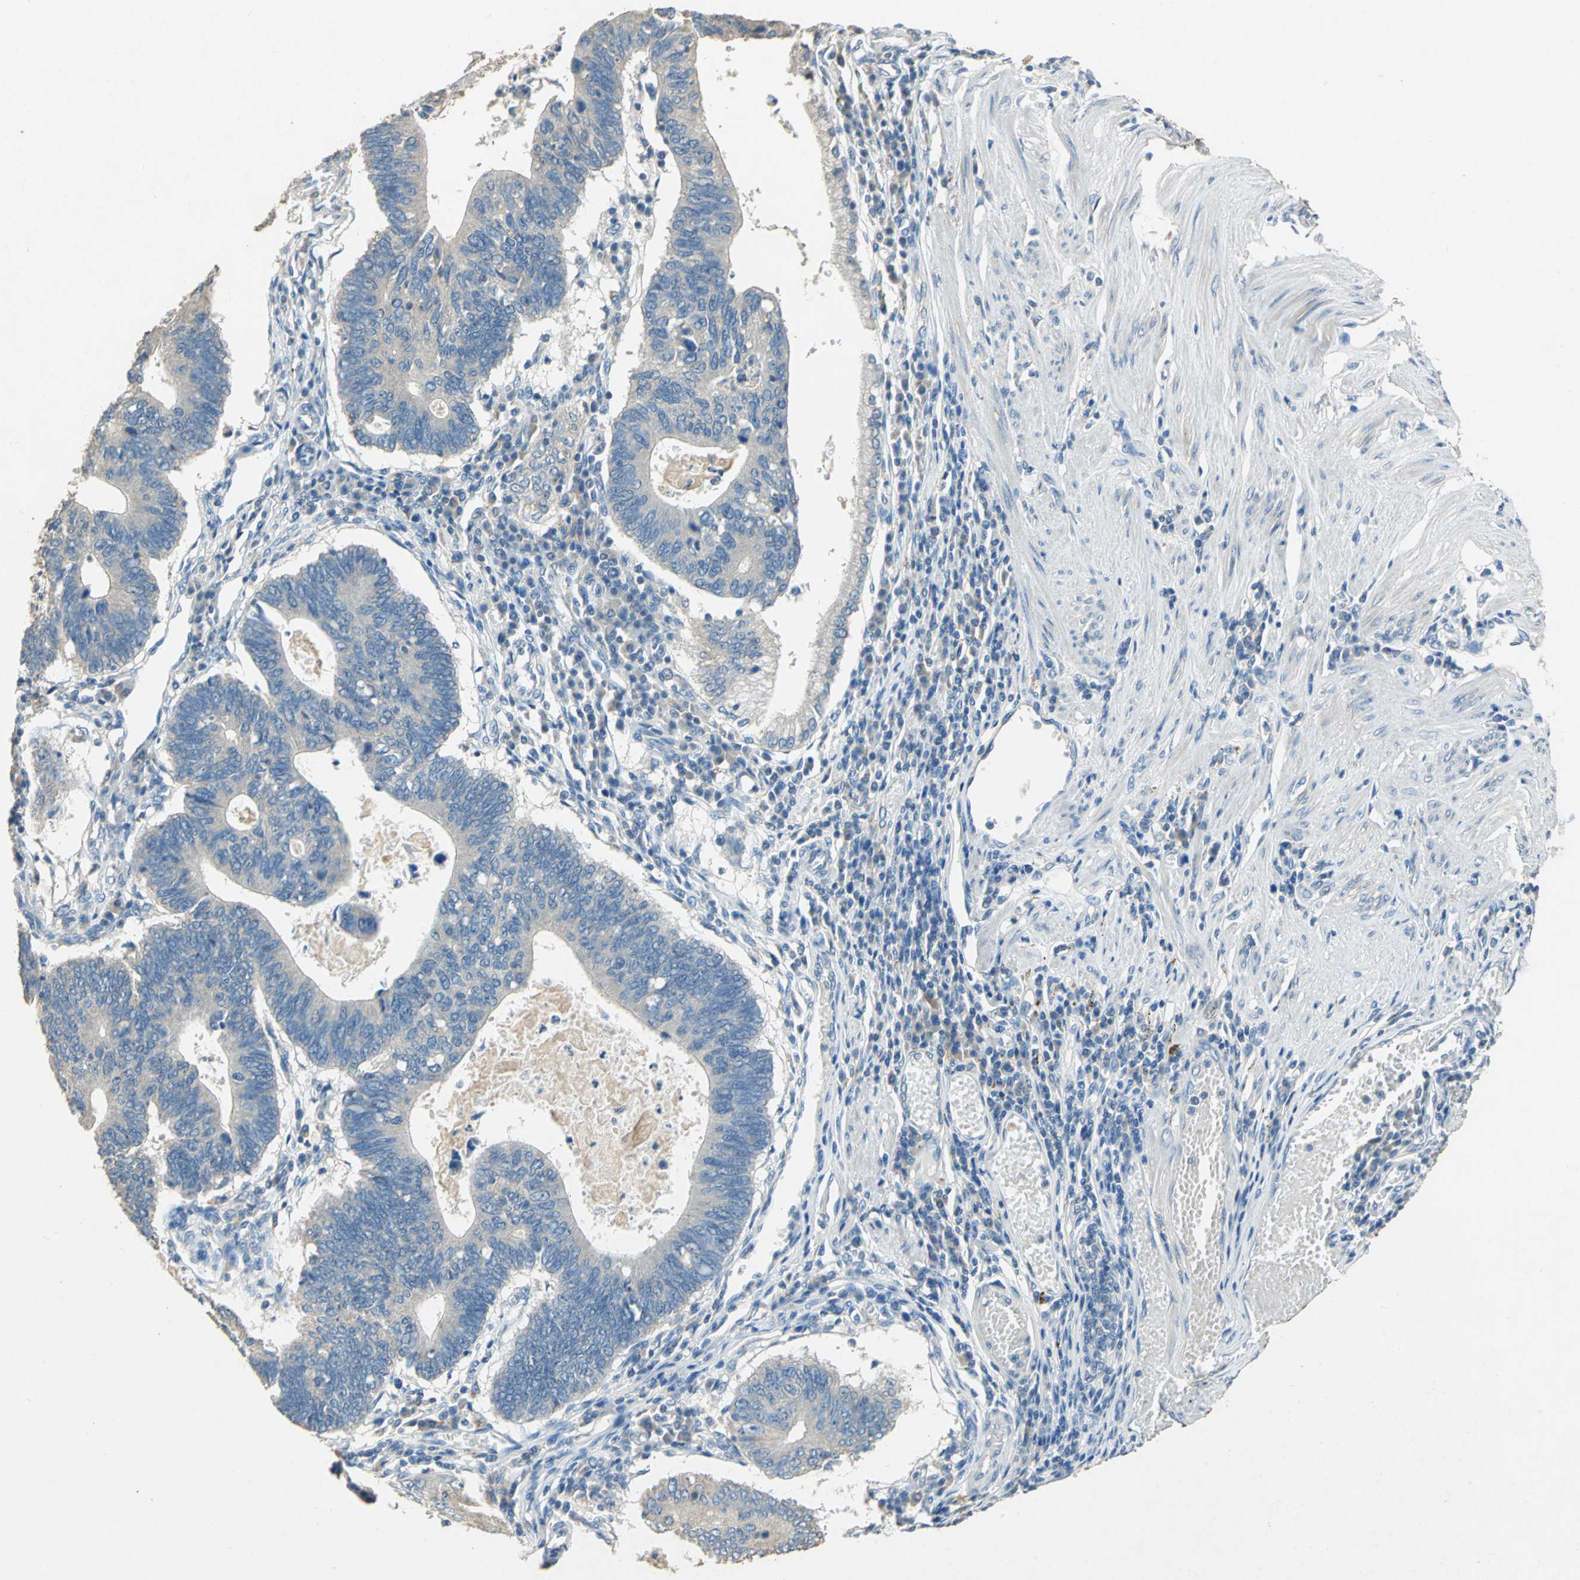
{"staining": {"intensity": "weak", "quantity": ">75%", "location": "cytoplasmic/membranous"}, "tissue": "stomach cancer", "cell_type": "Tumor cells", "image_type": "cancer", "snomed": [{"axis": "morphology", "description": "Adenocarcinoma, NOS"}, {"axis": "topography", "description": "Stomach"}], "caption": "An immunohistochemistry (IHC) histopathology image of tumor tissue is shown. Protein staining in brown shows weak cytoplasmic/membranous positivity in adenocarcinoma (stomach) within tumor cells.", "gene": "ADAMTS5", "patient": {"sex": "male", "age": 59}}